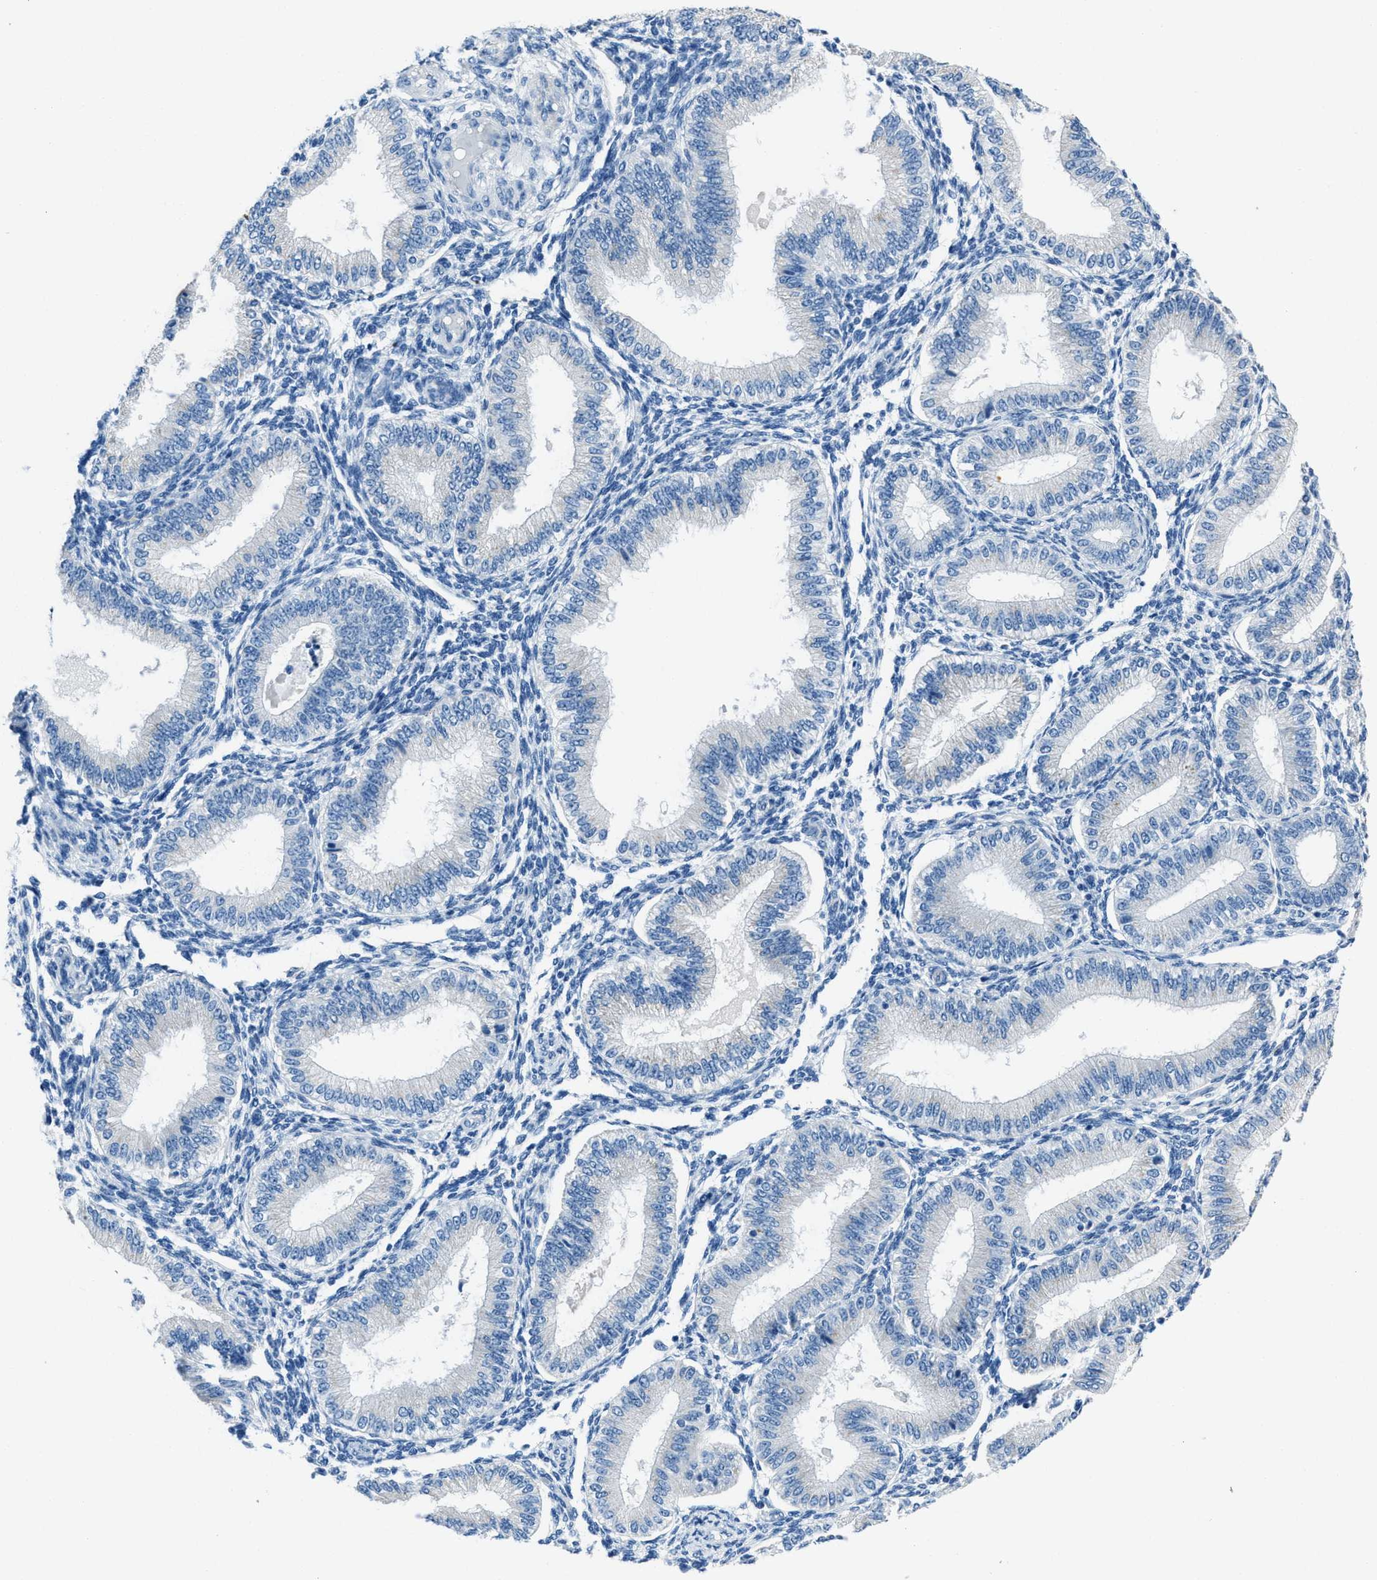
{"staining": {"intensity": "negative", "quantity": "none", "location": "none"}, "tissue": "endometrium", "cell_type": "Cells in endometrial stroma", "image_type": "normal", "snomed": [{"axis": "morphology", "description": "Normal tissue, NOS"}, {"axis": "topography", "description": "Endometrium"}], "caption": "This is an immunohistochemistry photomicrograph of benign human endometrium. There is no staining in cells in endometrial stroma.", "gene": "AMACR", "patient": {"sex": "female", "age": 39}}